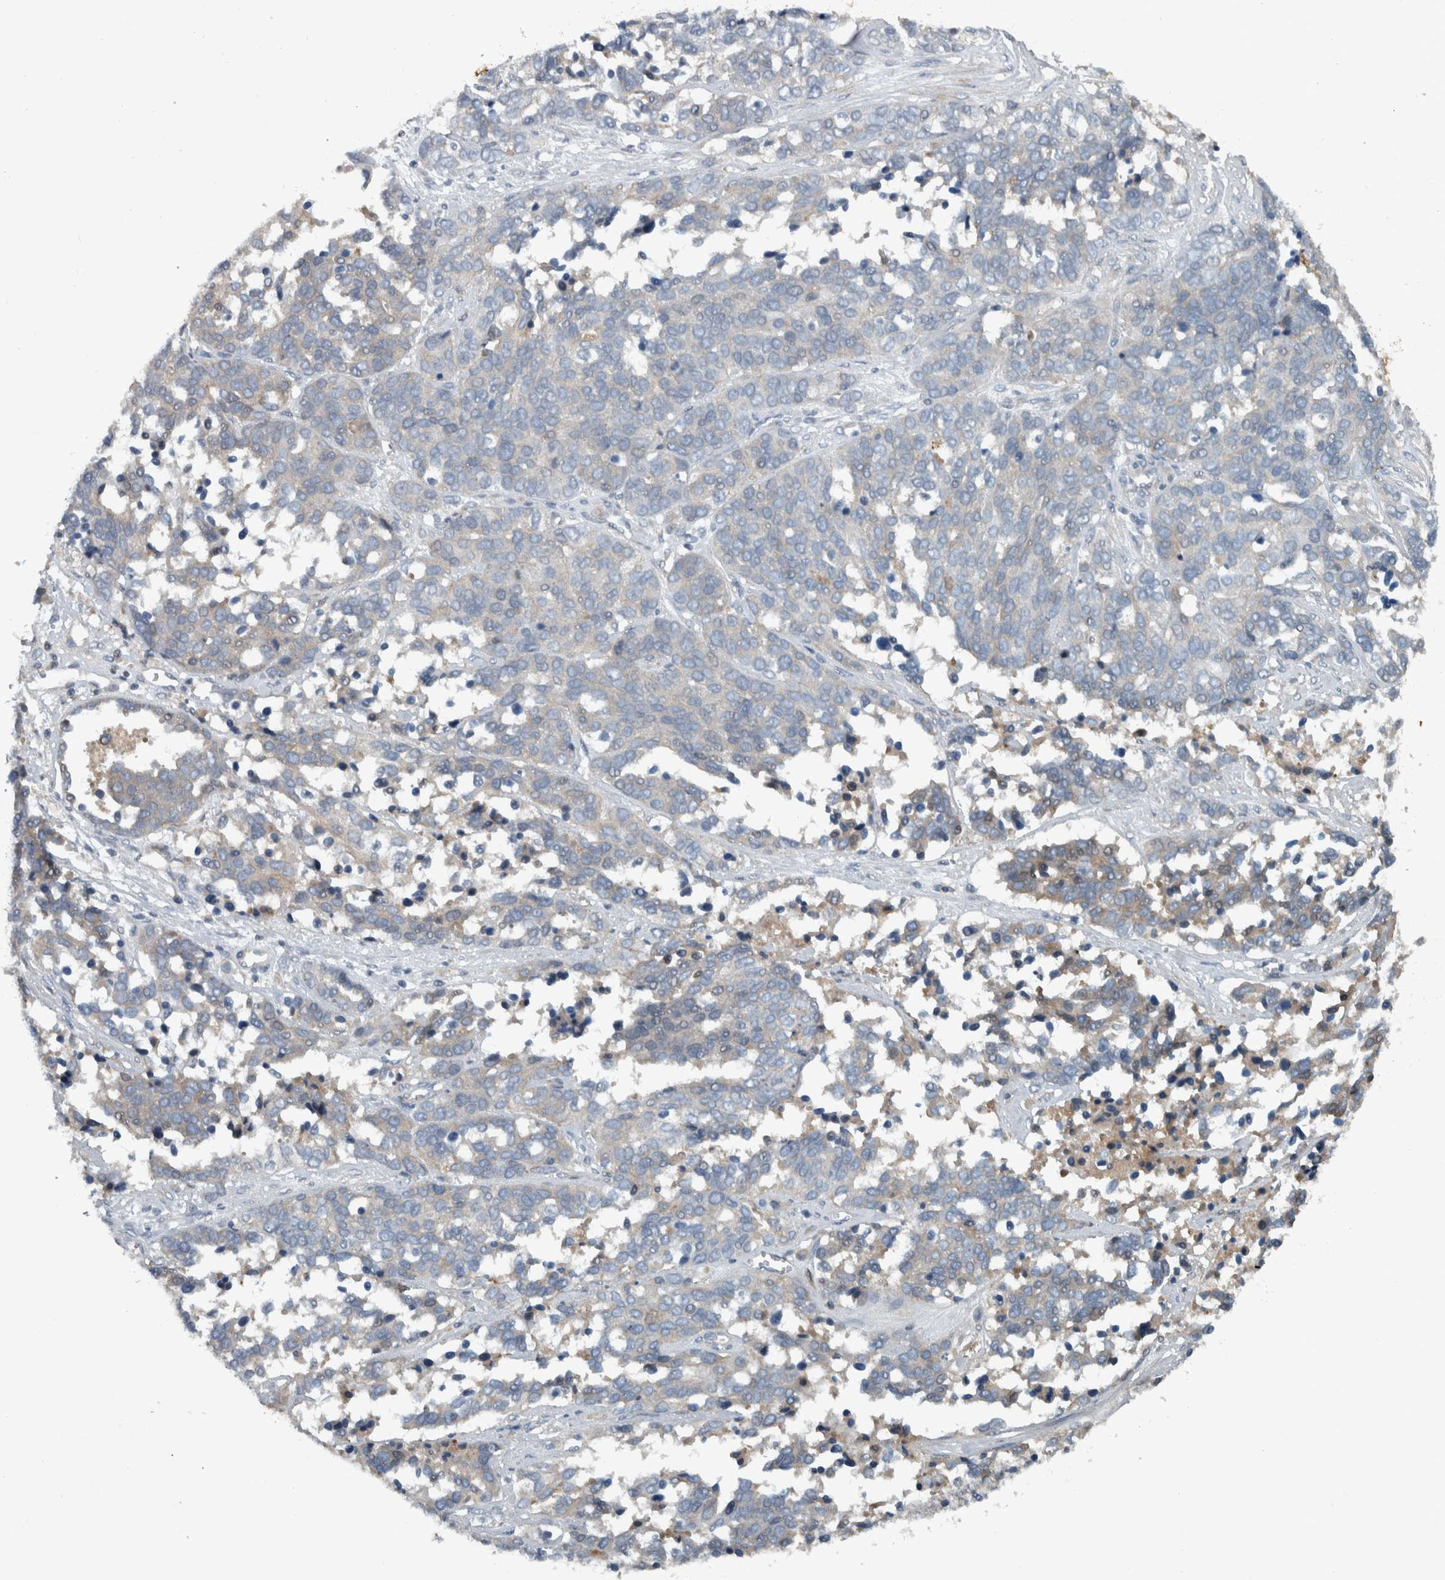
{"staining": {"intensity": "weak", "quantity": "<25%", "location": "cytoplasmic/membranous"}, "tissue": "ovarian cancer", "cell_type": "Tumor cells", "image_type": "cancer", "snomed": [{"axis": "morphology", "description": "Cystadenocarcinoma, serous, NOS"}, {"axis": "topography", "description": "Ovary"}], "caption": "Immunohistochemical staining of ovarian serous cystadenocarcinoma exhibits no significant positivity in tumor cells.", "gene": "SERPINC1", "patient": {"sex": "female", "age": 44}}